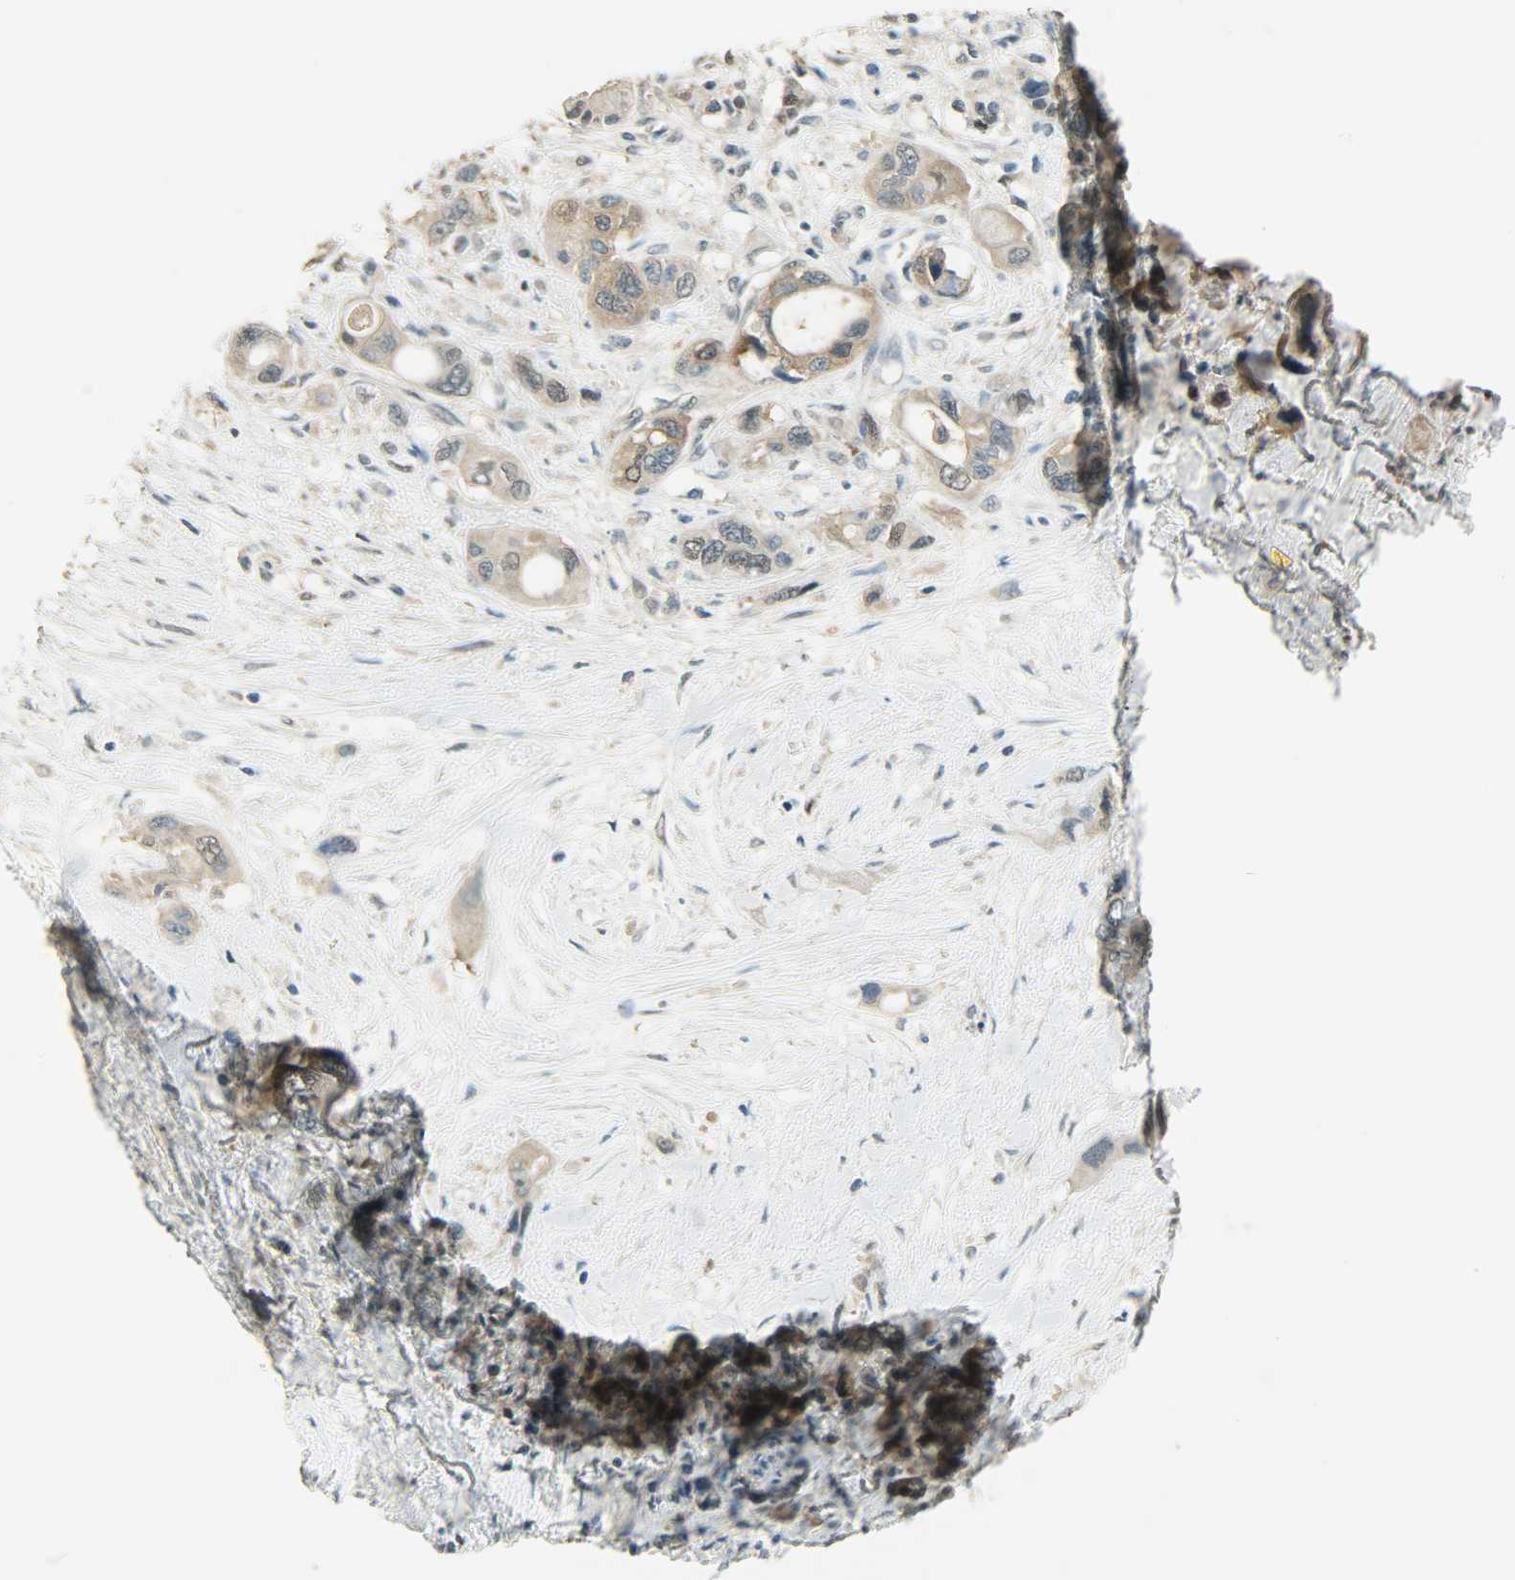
{"staining": {"intensity": "weak", "quantity": ">75%", "location": "cytoplasmic/membranous,nuclear"}, "tissue": "pancreatic cancer", "cell_type": "Tumor cells", "image_type": "cancer", "snomed": [{"axis": "morphology", "description": "Adenocarcinoma, NOS"}, {"axis": "topography", "description": "Pancreas"}], "caption": "DAB immunohistochemical staining of human pancreatic adenocarcinoma demonstrates weak cytoplasmic/membranous and nuclear protein positivity in about >75% of tumor cells. The protein is stained brown, and the nuclei are stained in blue (DAB (3,3'-diaminobenzidine) IHC with brightfield microscopy, high magnification).", "gene": "PRMT5", "patient": {"sex": "male", "age": 46}}